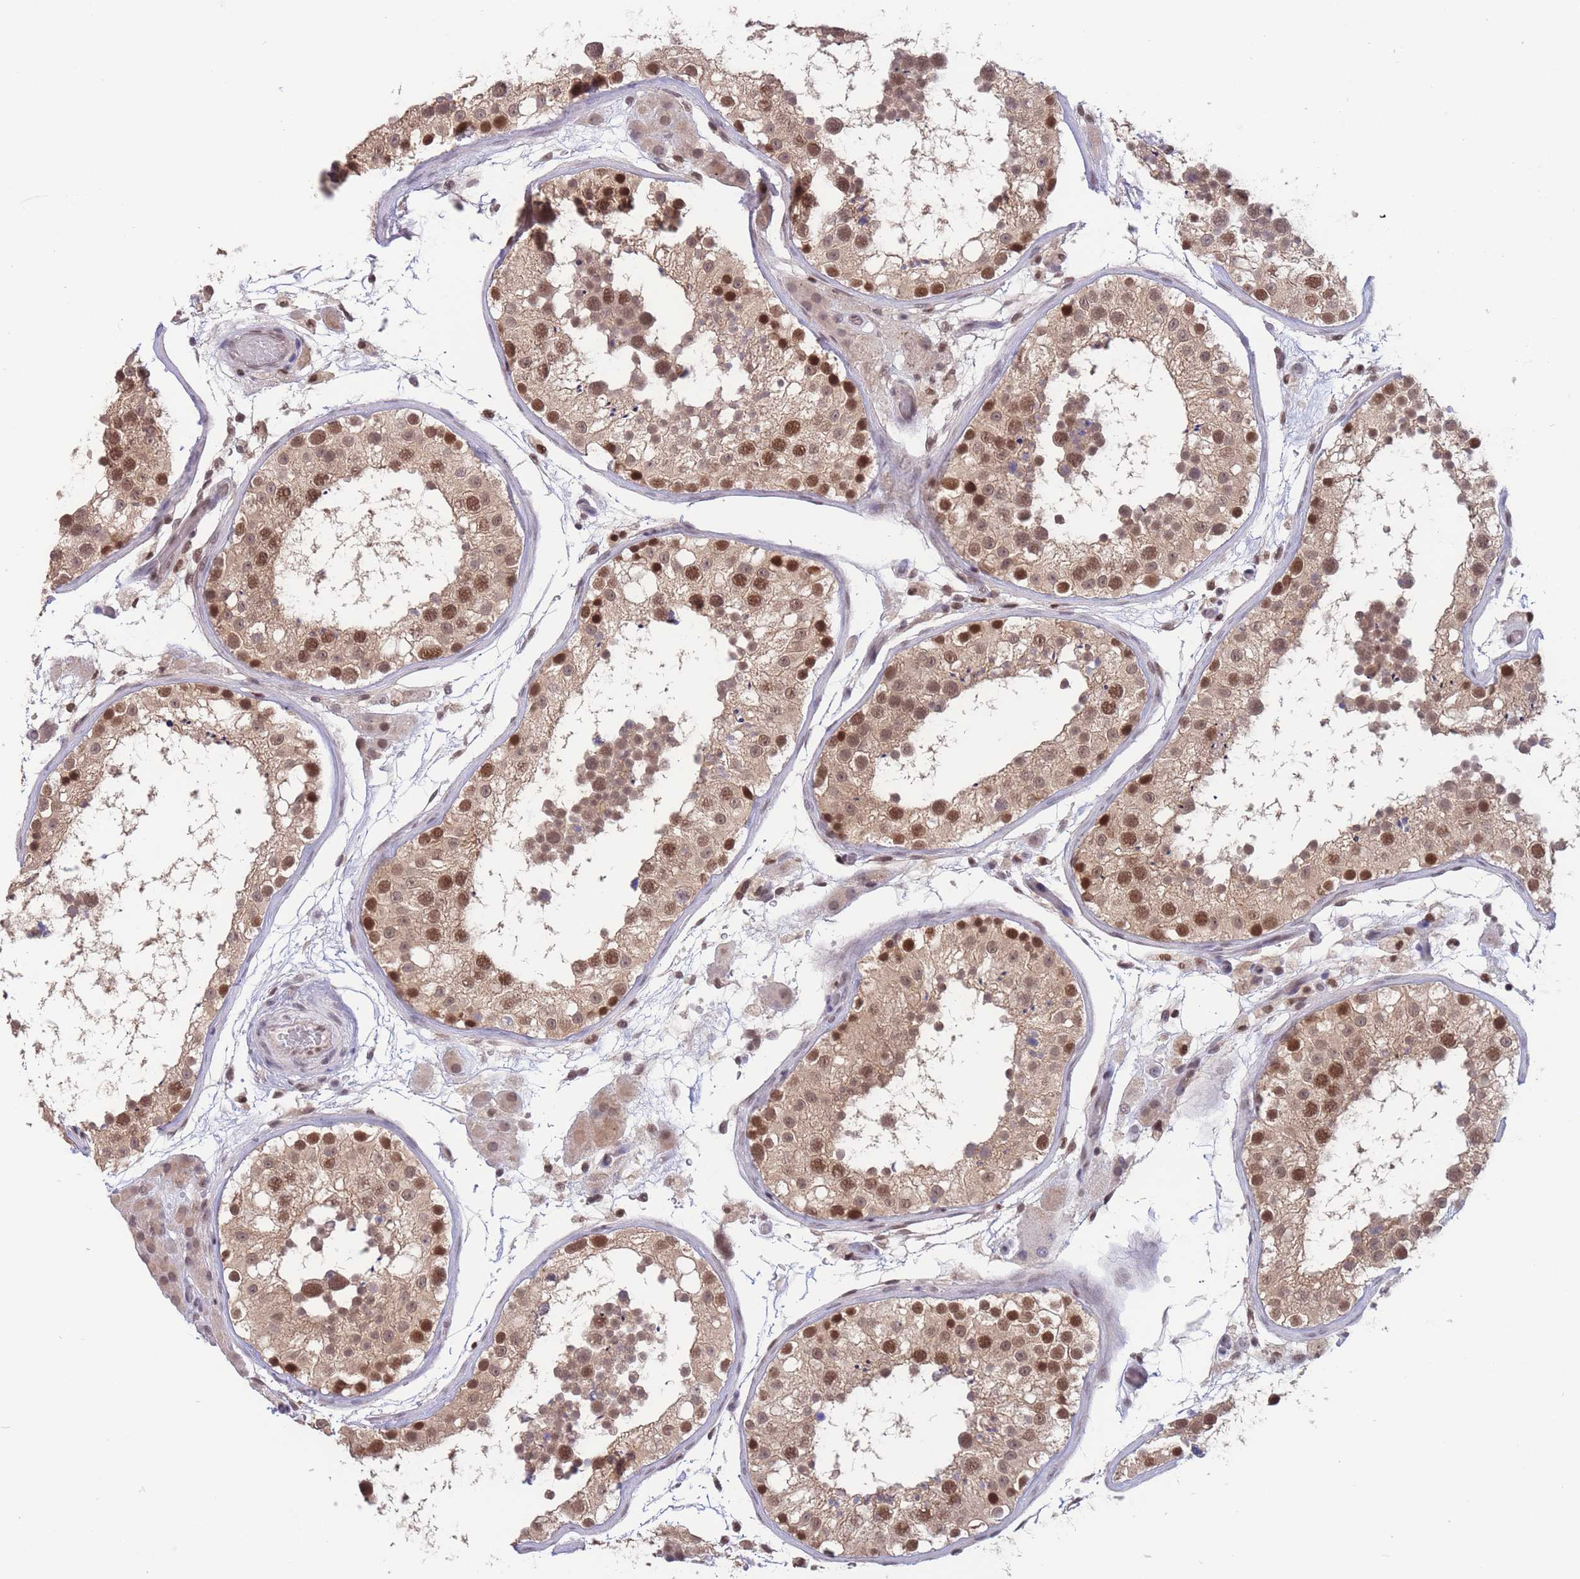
{"staining": {"intensity": "moderate", "quantity": ">75%", "location": "nuclear"}, "tissue": "testis", "cell_type": "Cells in seminiferous ducts", "image_type": "normal", "snomed": [{"axis": "morphology", "description": "Normal tissue, NOS"}, {"axis": "topography", "description": "Testis"}], "caption": "The histopathology image exhibits immunohistochemical staining of benign testis. There is moderate nuclear staining is appreciated in approximately >75% of cells in seminiferous ducts. Using DAB (3,3'-diaminobenzidine) (brown) and hematoxylin (blue) stains, captured at high magnification using brightfield microscopy.", "gene": "SMAD9", "patient": {"sex": "male", "age": 26}}